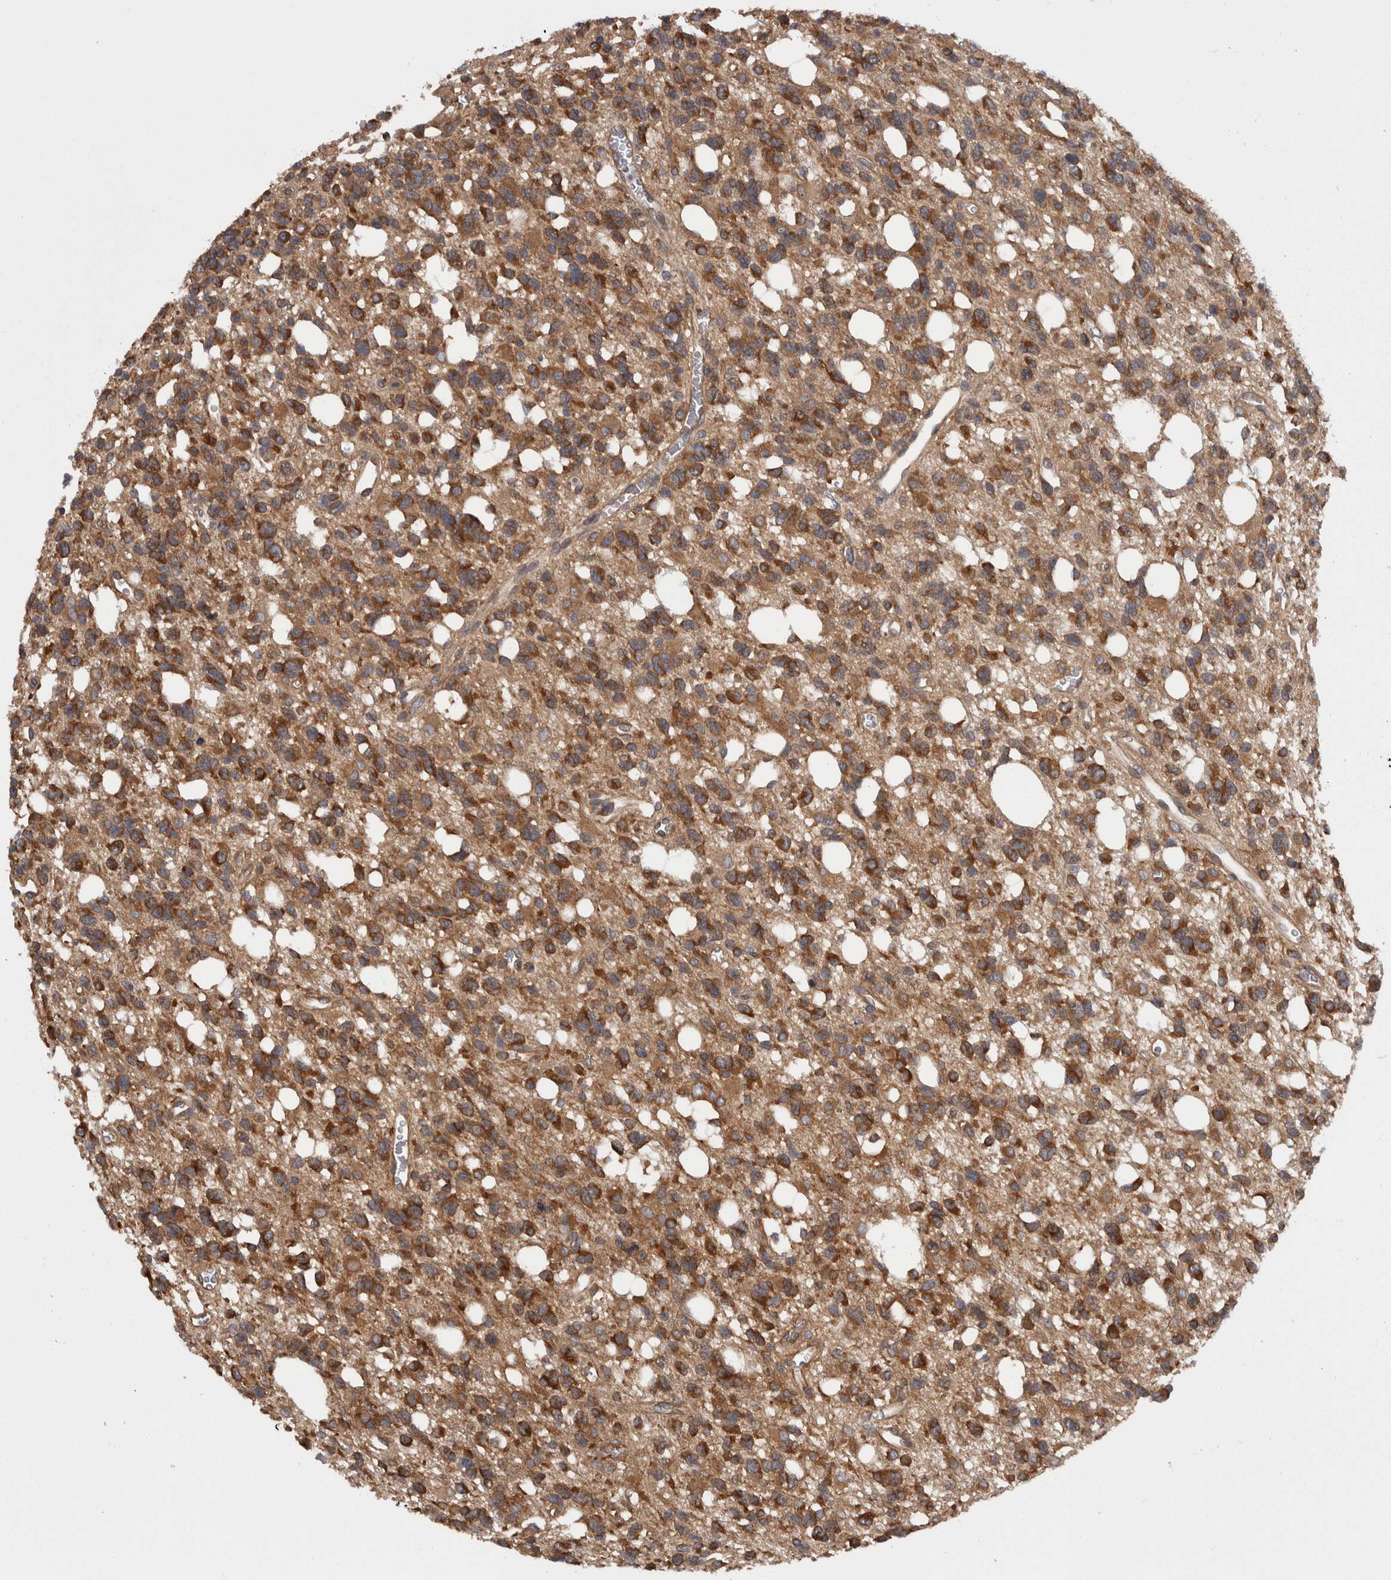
{"staining": {"intensity": "strong", "quantity": ">75%", "location": "cytoplasmic/membranous"}, "tissue": "glioma", "cell_type": "Tumor cells", "image_type": "cancer", "snomed": [{"axis": "morphology", "description": "Glioma, malignant, High grade"}, {"axis": "topography", "description": "Brain"}], "caption": "About >75% of tumor cells in human glioma show strong cytoplasmic/membranous protein staining as visualized by brown immunohistochemical staining.", "gene": "SMCR8", "patient": {"sex": "female", "age": 62}}